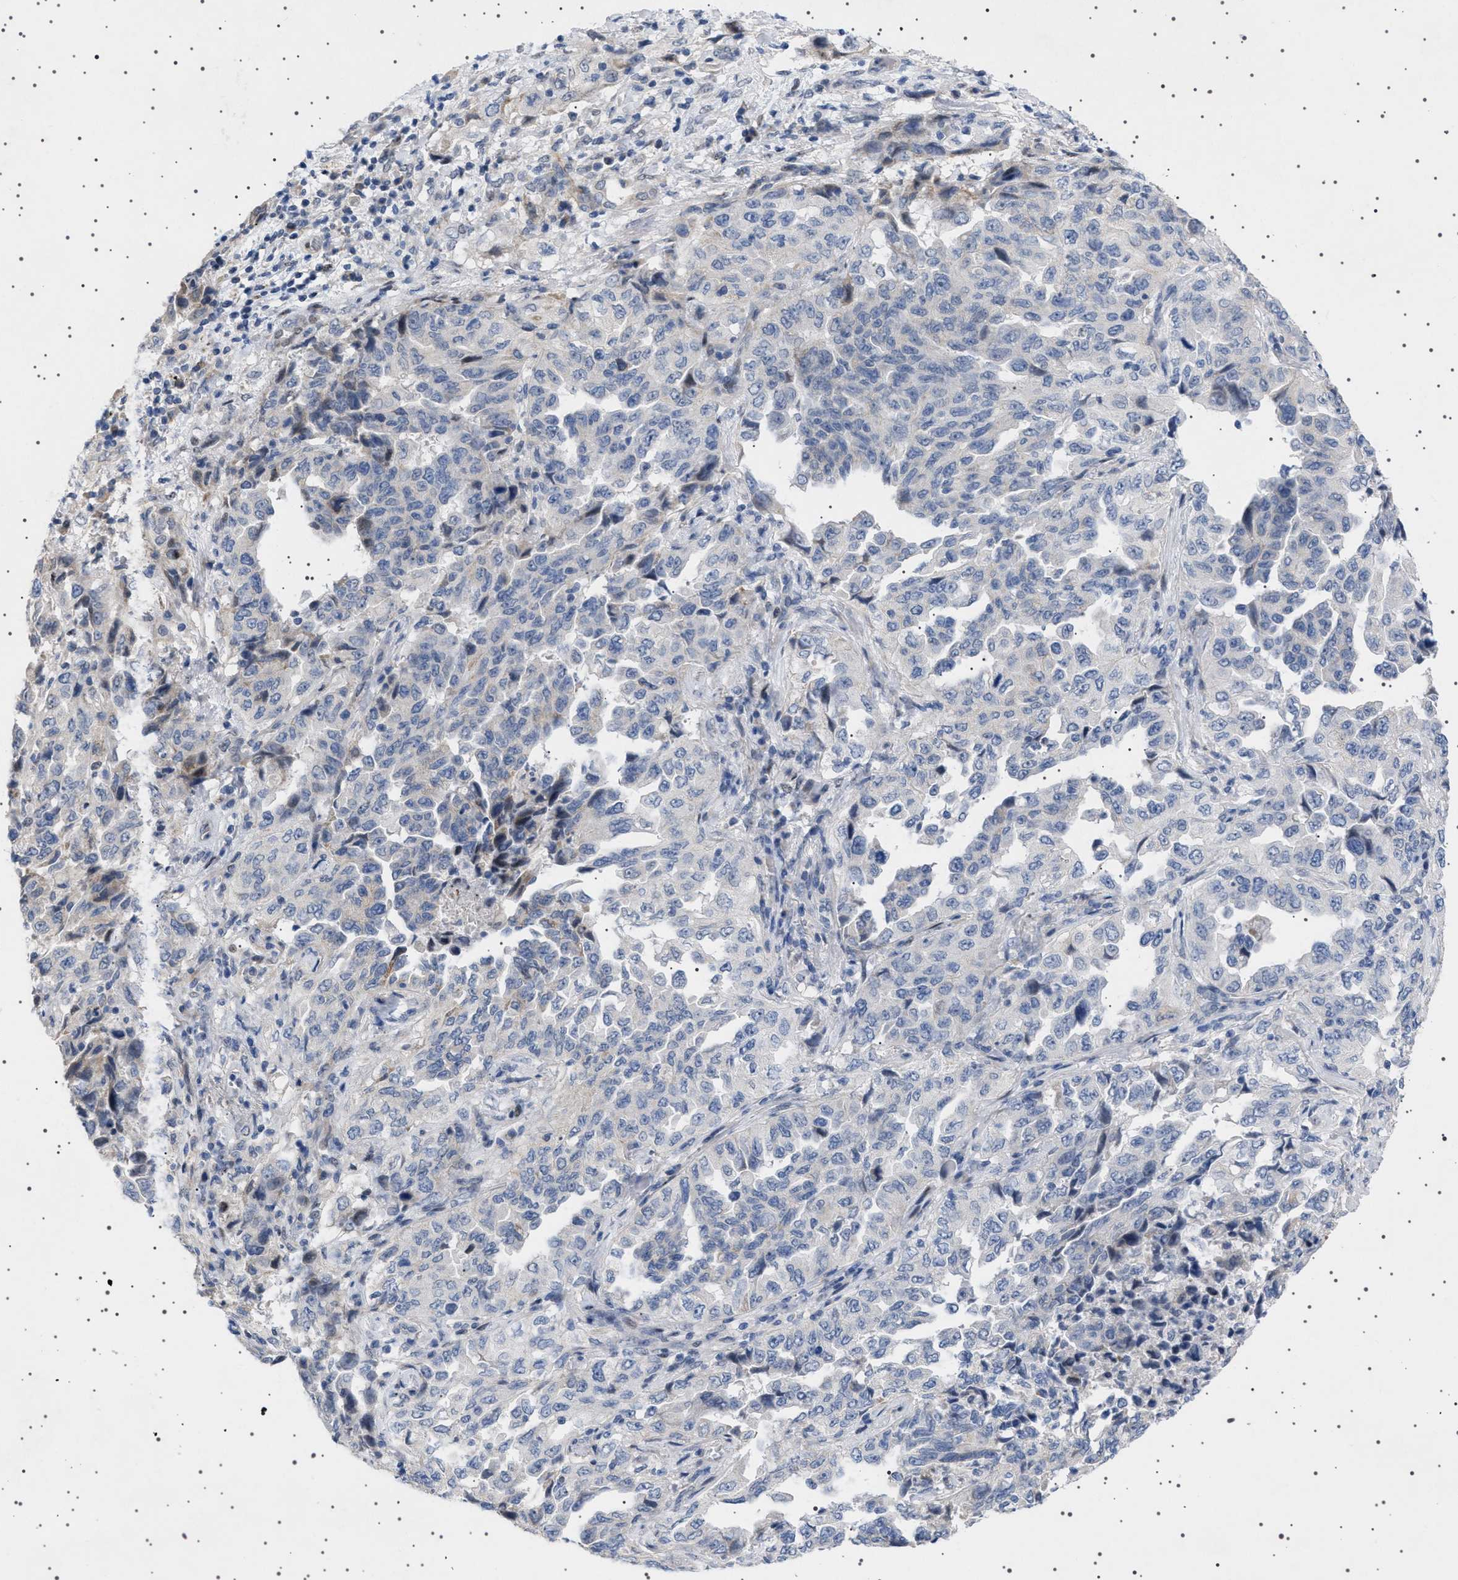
{"staining": {"intensity": "weak", "quantity": "<25%", "location": "cytoplasmic/membranous"}, "tissue": "lung cancer", "cell_type": "Tumor cells", "image_type": "cancer", "snomed": [{"axis": "morphology", "description": "Adenocarcinoma, NOS"}, {"axis": "topography", "description": "Lung"}], "caption": "IHC histopathology image of adenocarcinoma (lung) stained for a protein (brown), which displays no expression in tumor cells.", "gene": "HTR1A", "patient": {"sex": "female", "age": 51}}